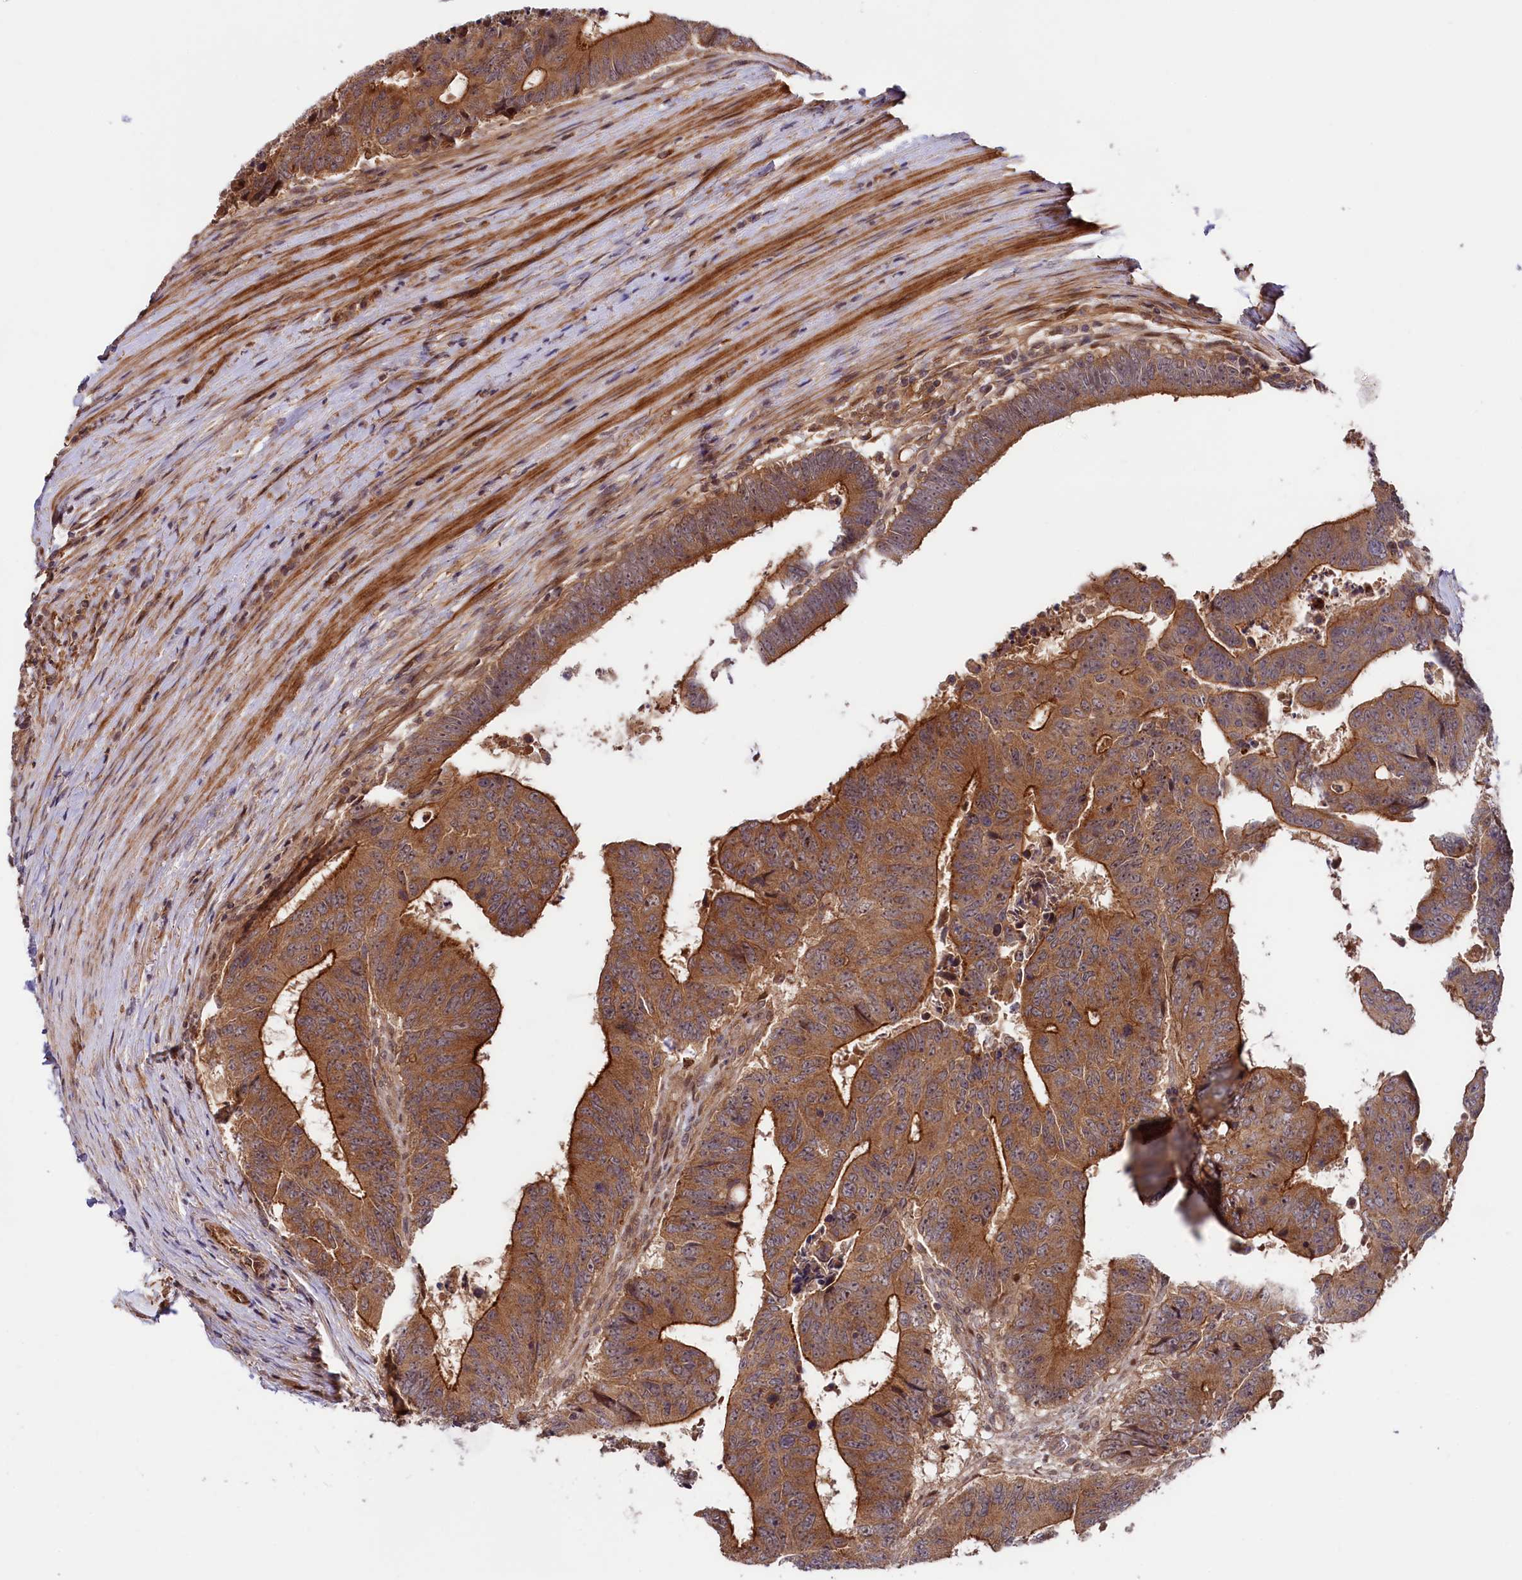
{"staining": {"intensity": "strong", "quantity": ">75%", "location": "cytoplasmic/membranous"}, "tissue": "colorectal cancer", "cell_type": "Tumor cells", "image_type": "cancer", "snomed": [{"axis": "morphology", "description": "Adenocarcinoma, NOS"}, {"axis": "topography", "description": "Rectum"}], "caption": "Brown immunohistochemical staining in human colorectal cancer (adenocarcinoma) displays strong cytoplasmic/membranous positivity in about >75% of tumor cells.", "gene": "NEDD1", "patient": {"sex": "male", "age": 84}}